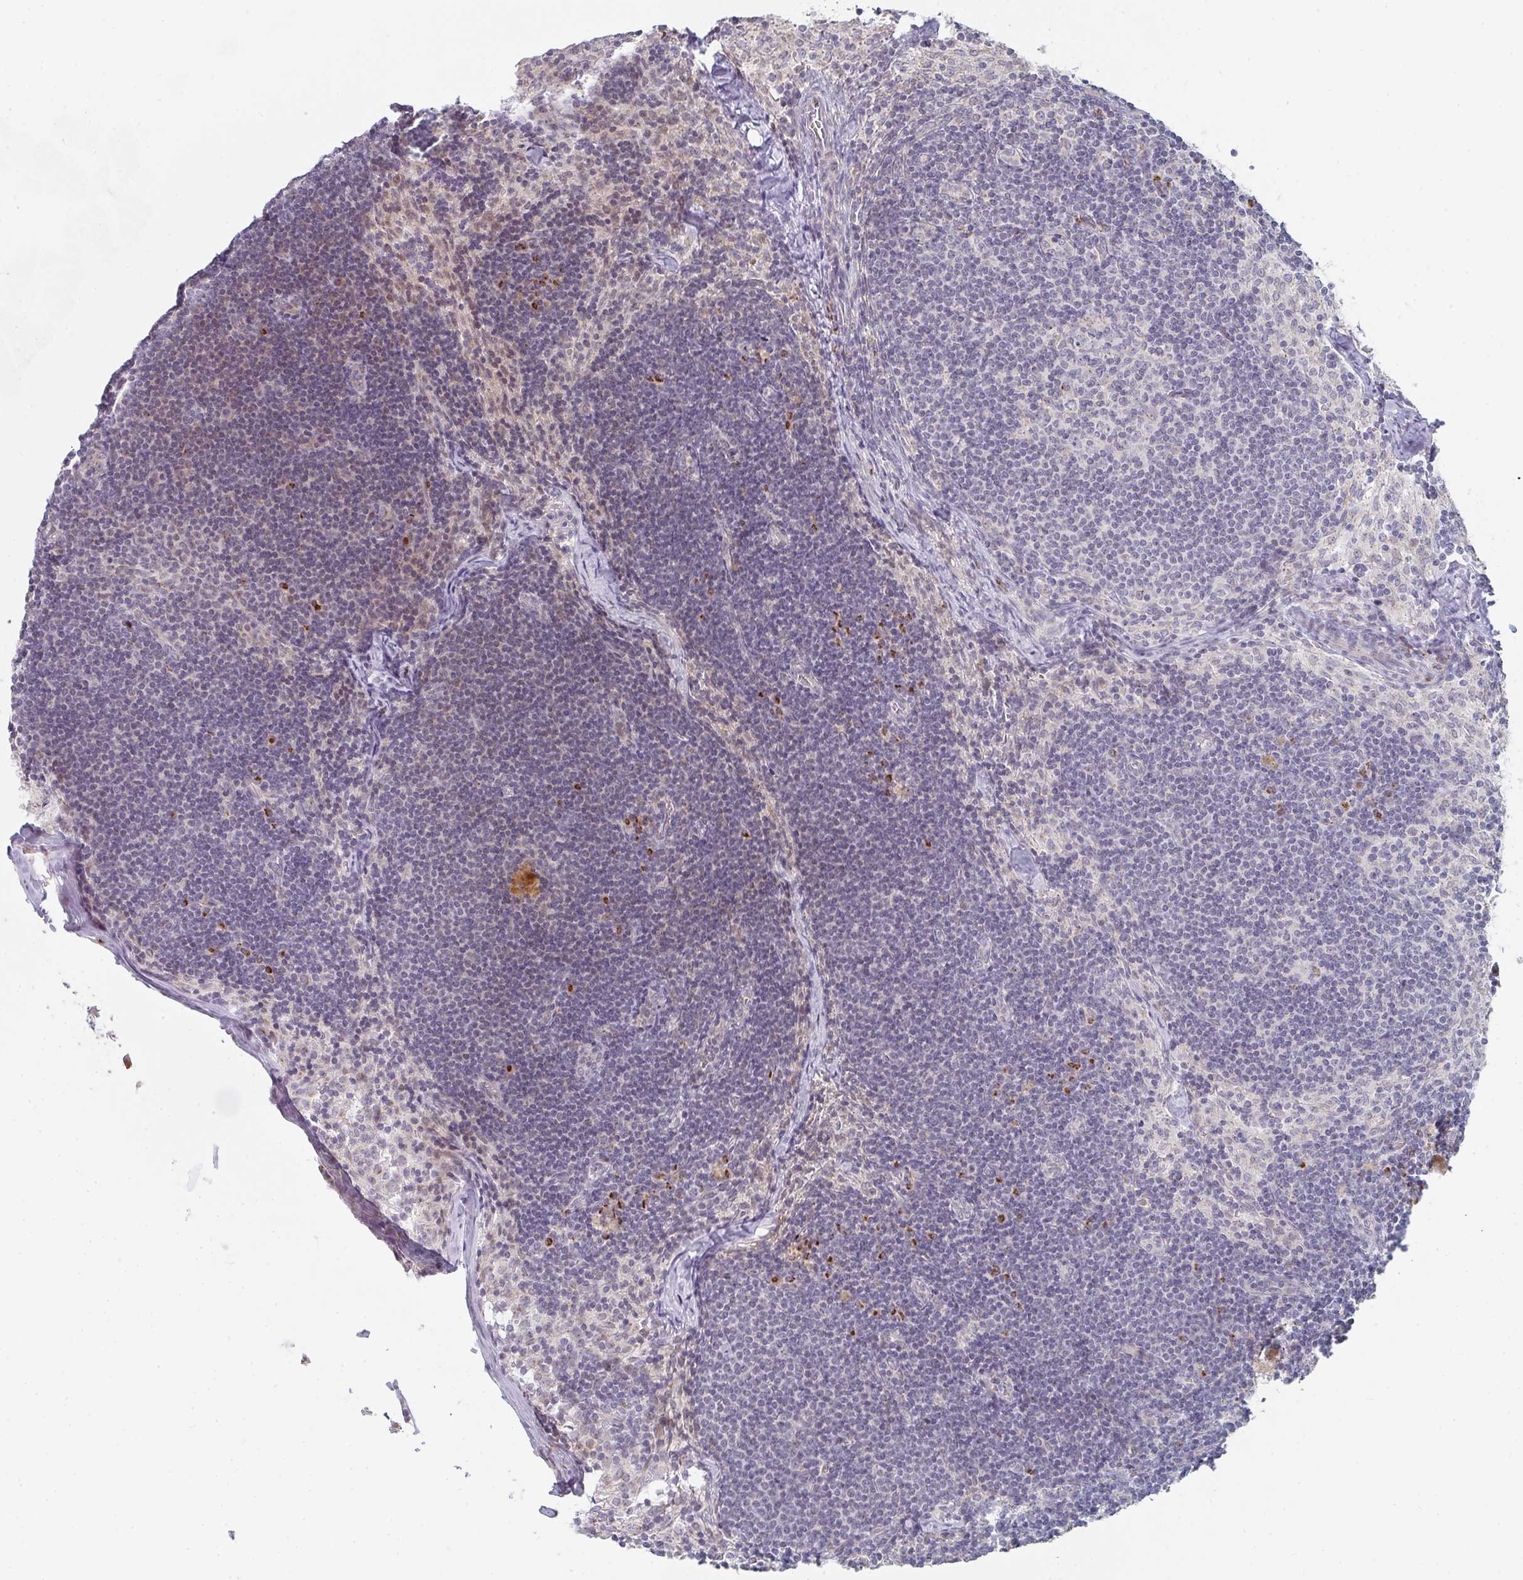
{"staining": {"intensity": "negative", "quantity": "none", "location": "none"}, "tissue": "lymph node", "cell_type": "Germinal center cells", "image_type": "normal", "snomed": [{"axis": "morphology", "description": "Normal tissue, NOS"}, {"axis": "topography", "description": "Lymph node"}], "caption": "This is an IHC image of benign human lymph node. There is no positivity in germinal center cells.", "gene": "ZNF526", "patient": {"sex": "female", "age": 31}}